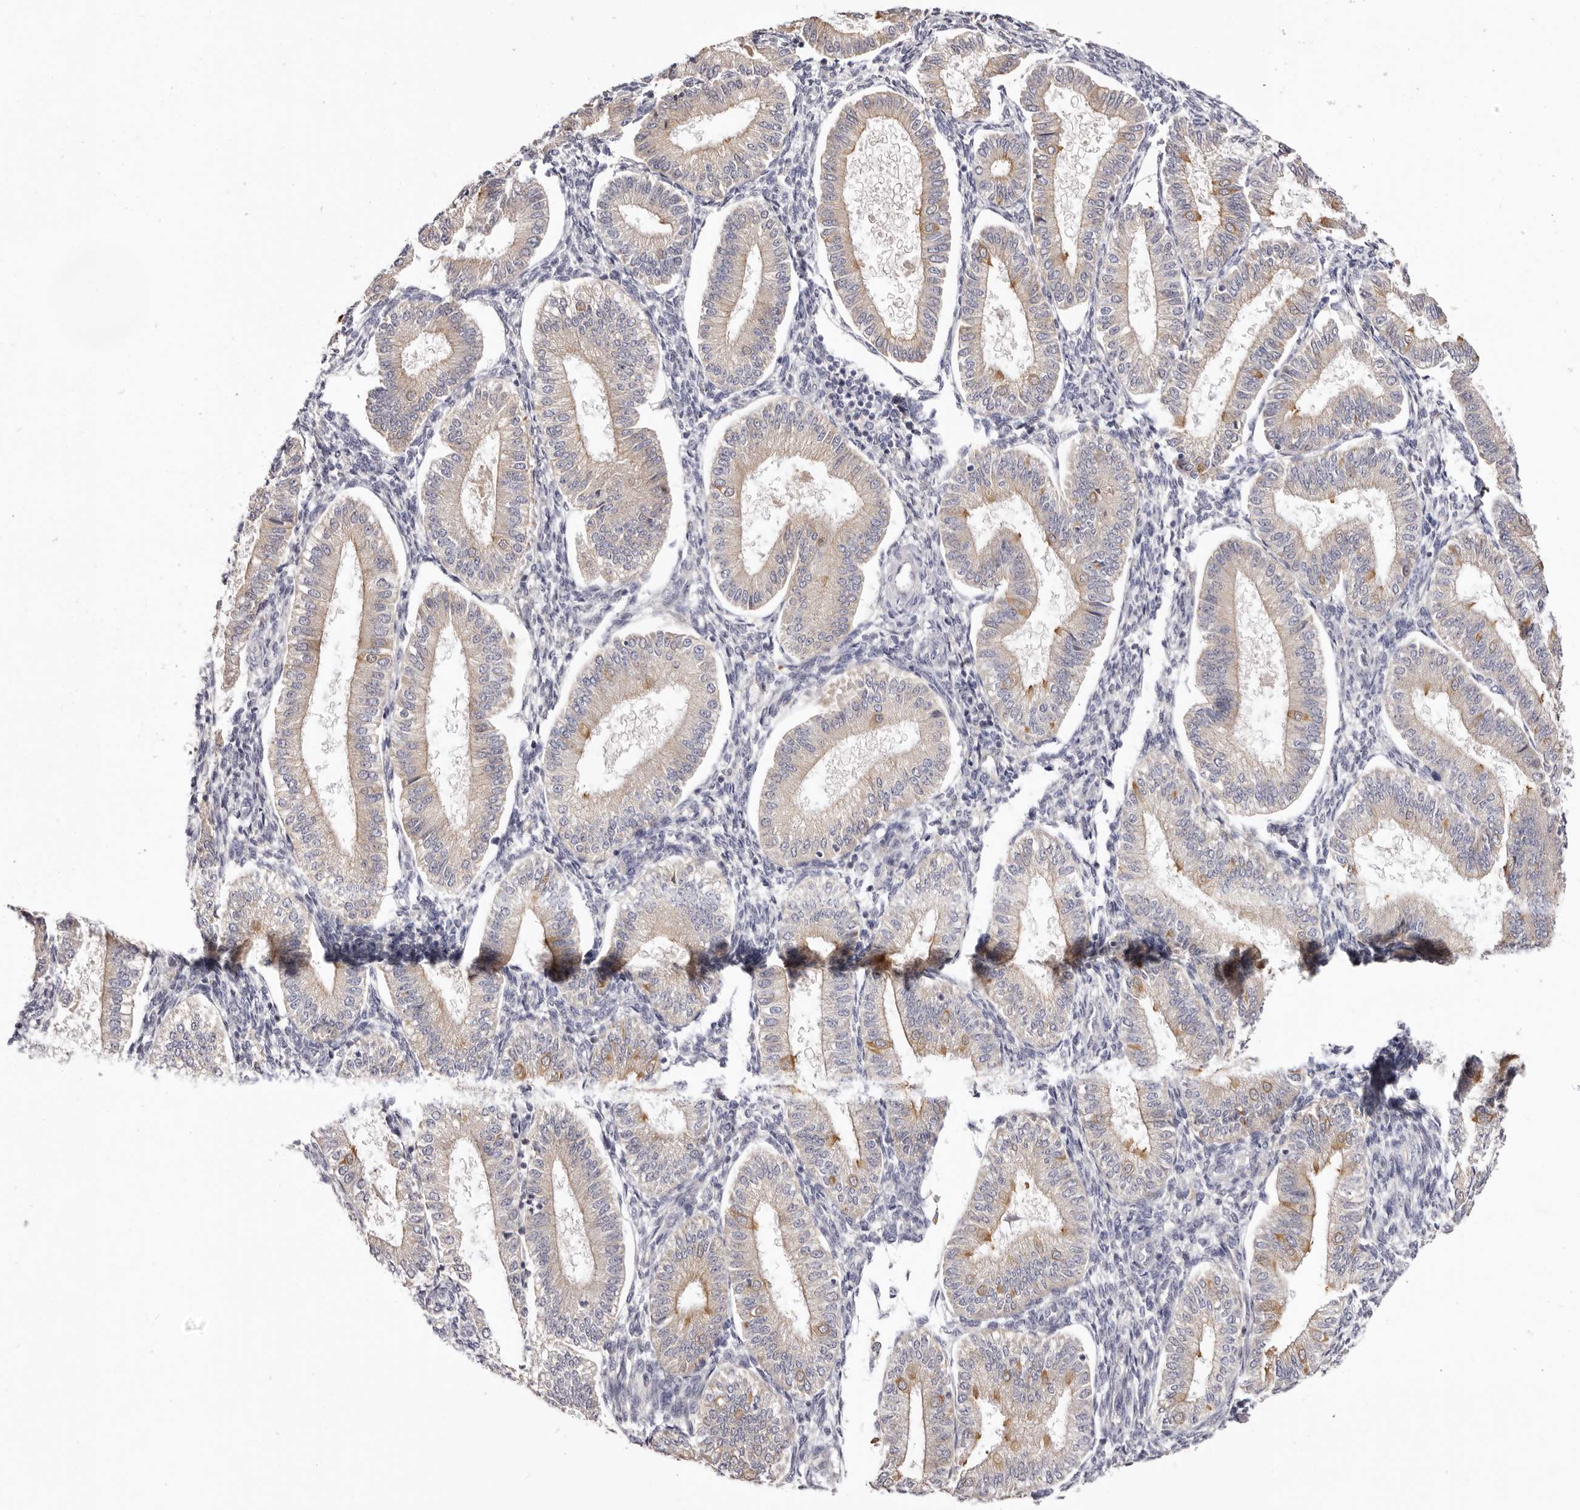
{"staining": {"intensity": "negative", "quantity": "none", "location": "none"}, "tissue": "endometrium", "cell_type": "Cells in endometrial stroma", "image_type": "normal", "snomed": [{"axis": "morphology", "description": "Normal tissue, NOS"}, {"axis": "topography", "description": "Endometrium"}], "caption": "The histopathology image shows no staining of cells in endometrial stroma in normal endometrium.", "gene": "STK16", "patient": {"sex": "female", "age": 39}}